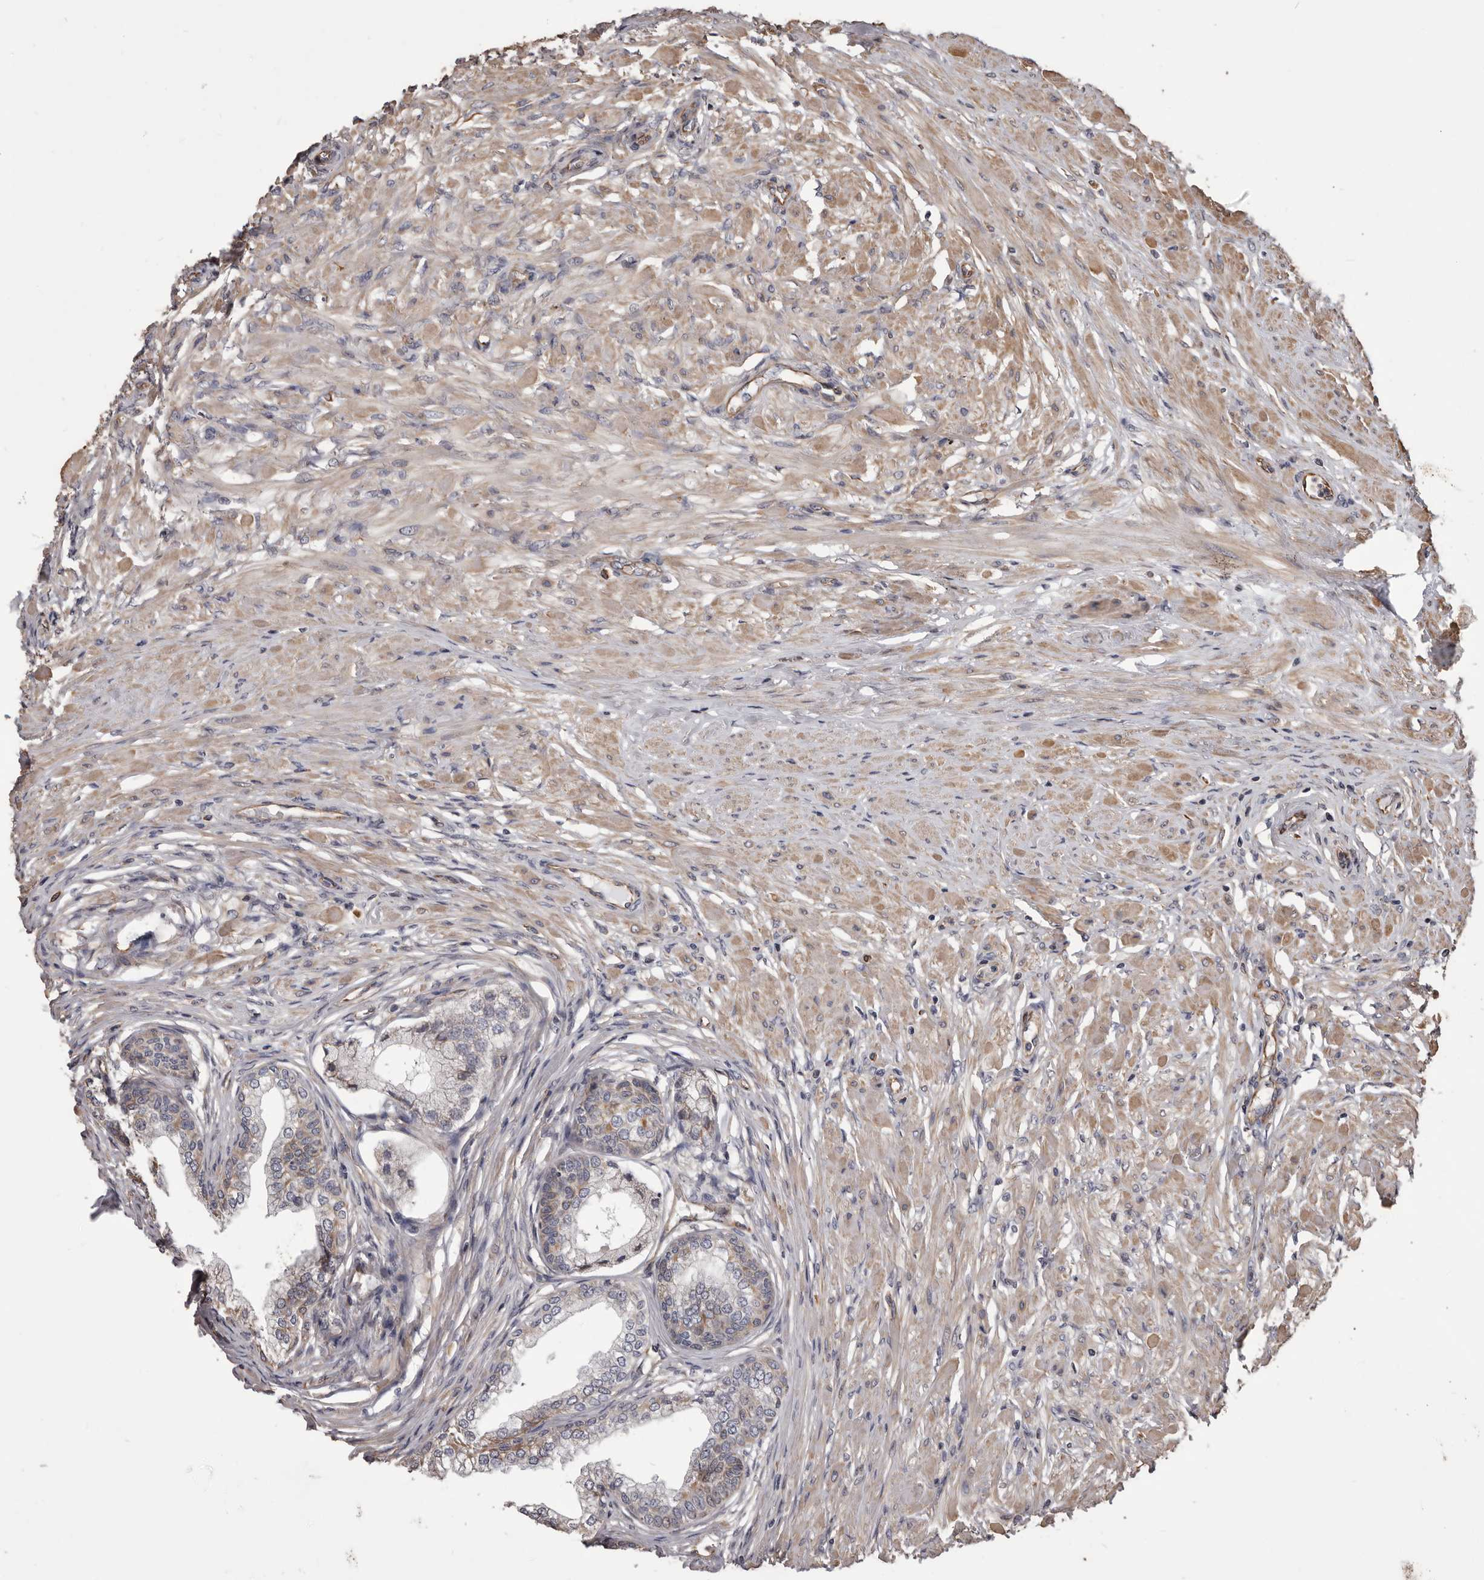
{"staining": {"intensity": "weak", "quantity": "<25%", "location": "cytoplasmic/membranous"}, "tissue": "prostate", "cell_type": "Glandular cells", "image_type": "normal", "snomed": [{"axis": "morphology", "description": "Normal tissue, NOS"}, {"axis": "morphology", "description": "Urothelial carcinoma, Low grade"}, {"axis": "topography", "description": "Urinary bladder"}, {"axis": "topography", "description": "Prostate"}], "caption": "This is an immunohistochemistry image of benign human prostate. There is no expression in glandular cells.", "gene": "CEP104", "patient": {"sex": "male", "age": 60}}